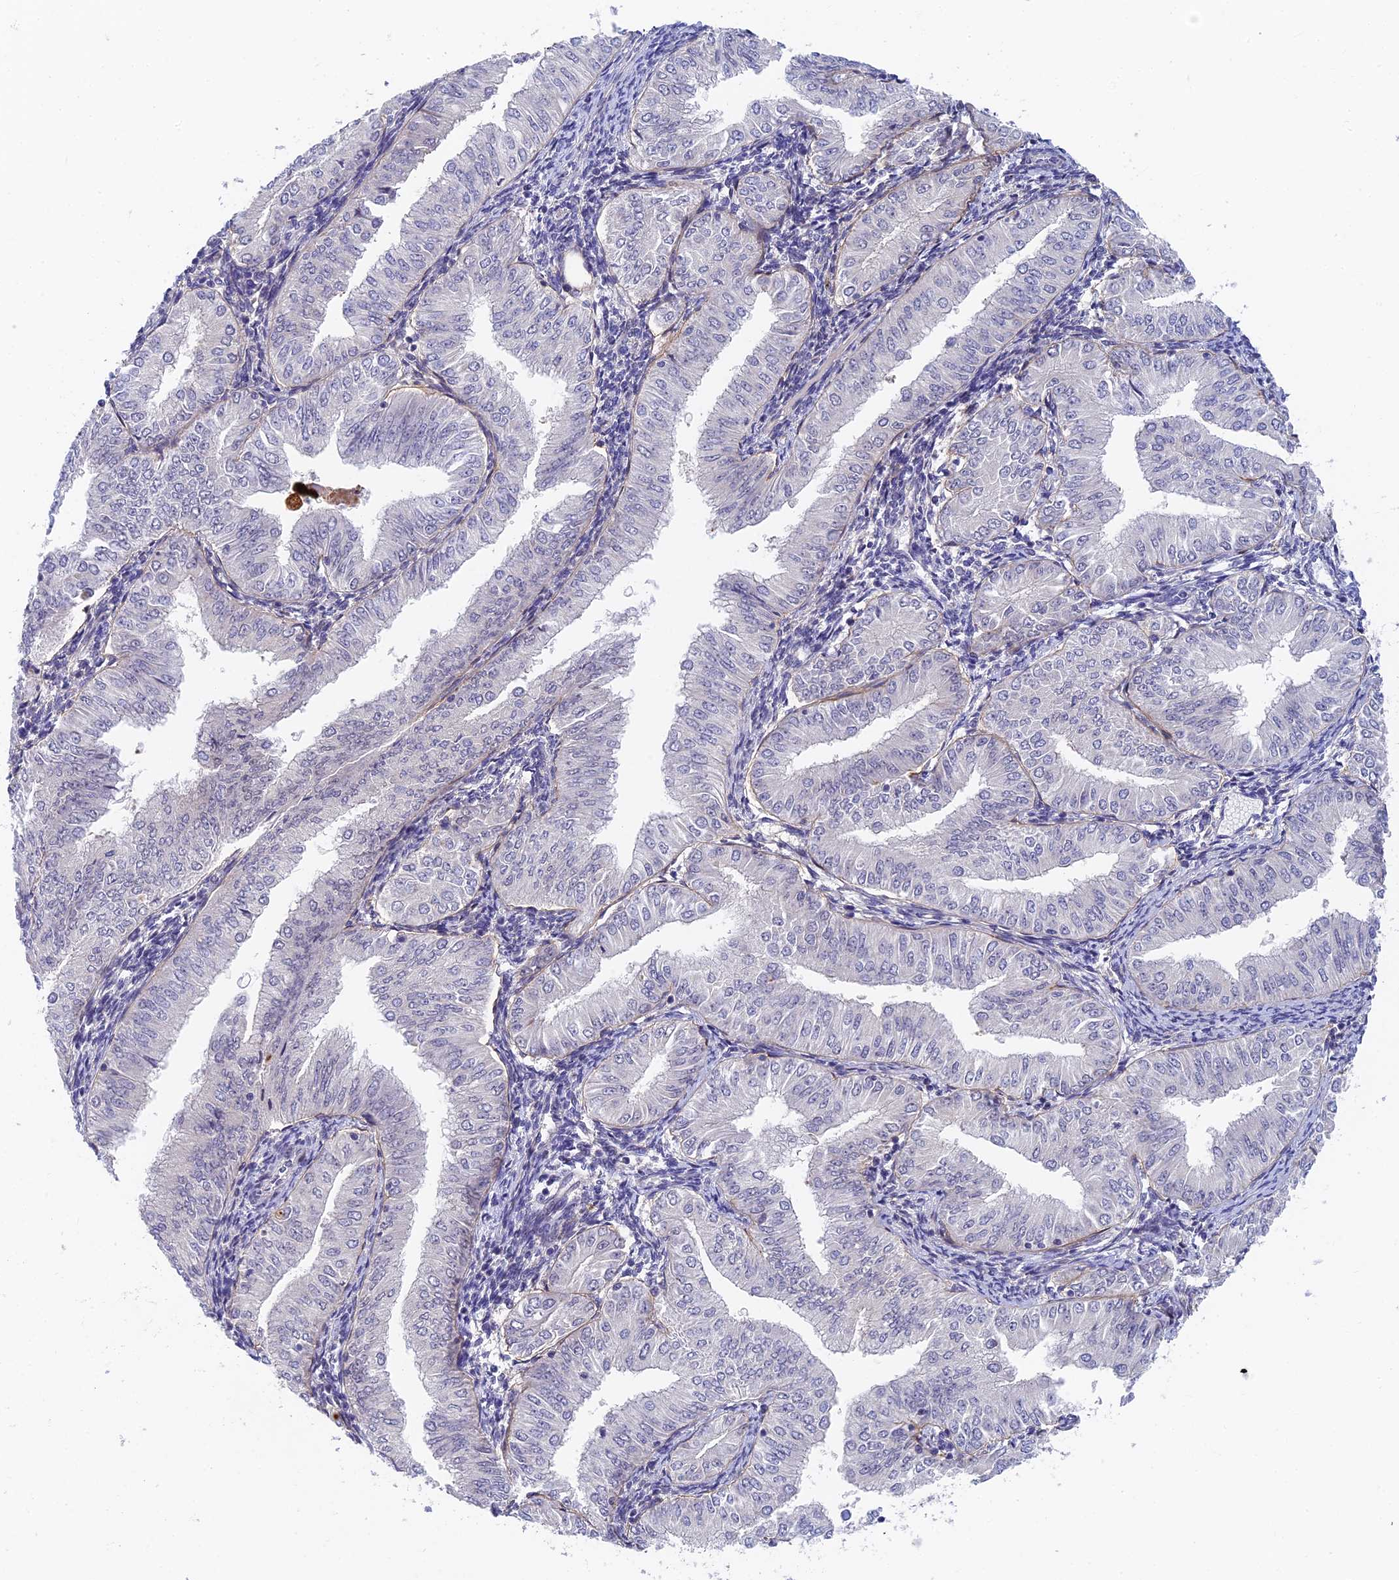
{"staining": {"intensity": "negative", "quantity": "none", "location": "none"}, "tissue": "endometrial cancer", "cell_type": "Tumor cells", "image_type": "cancer", "snomed": [{"axis": "morphology", "description": "Normal tissue, NOS"}, {"axis": "morphology", "description": "Adenocarcinoma, NOS"}, {"axis": "topography", "description": "Endometrium"}], "caption": "Tumor cells are negative for brown protein staining in endometrial adenocarcinoma.", "gene": "NSMCE1", "patient": {"sex": "female", "age": 53}}